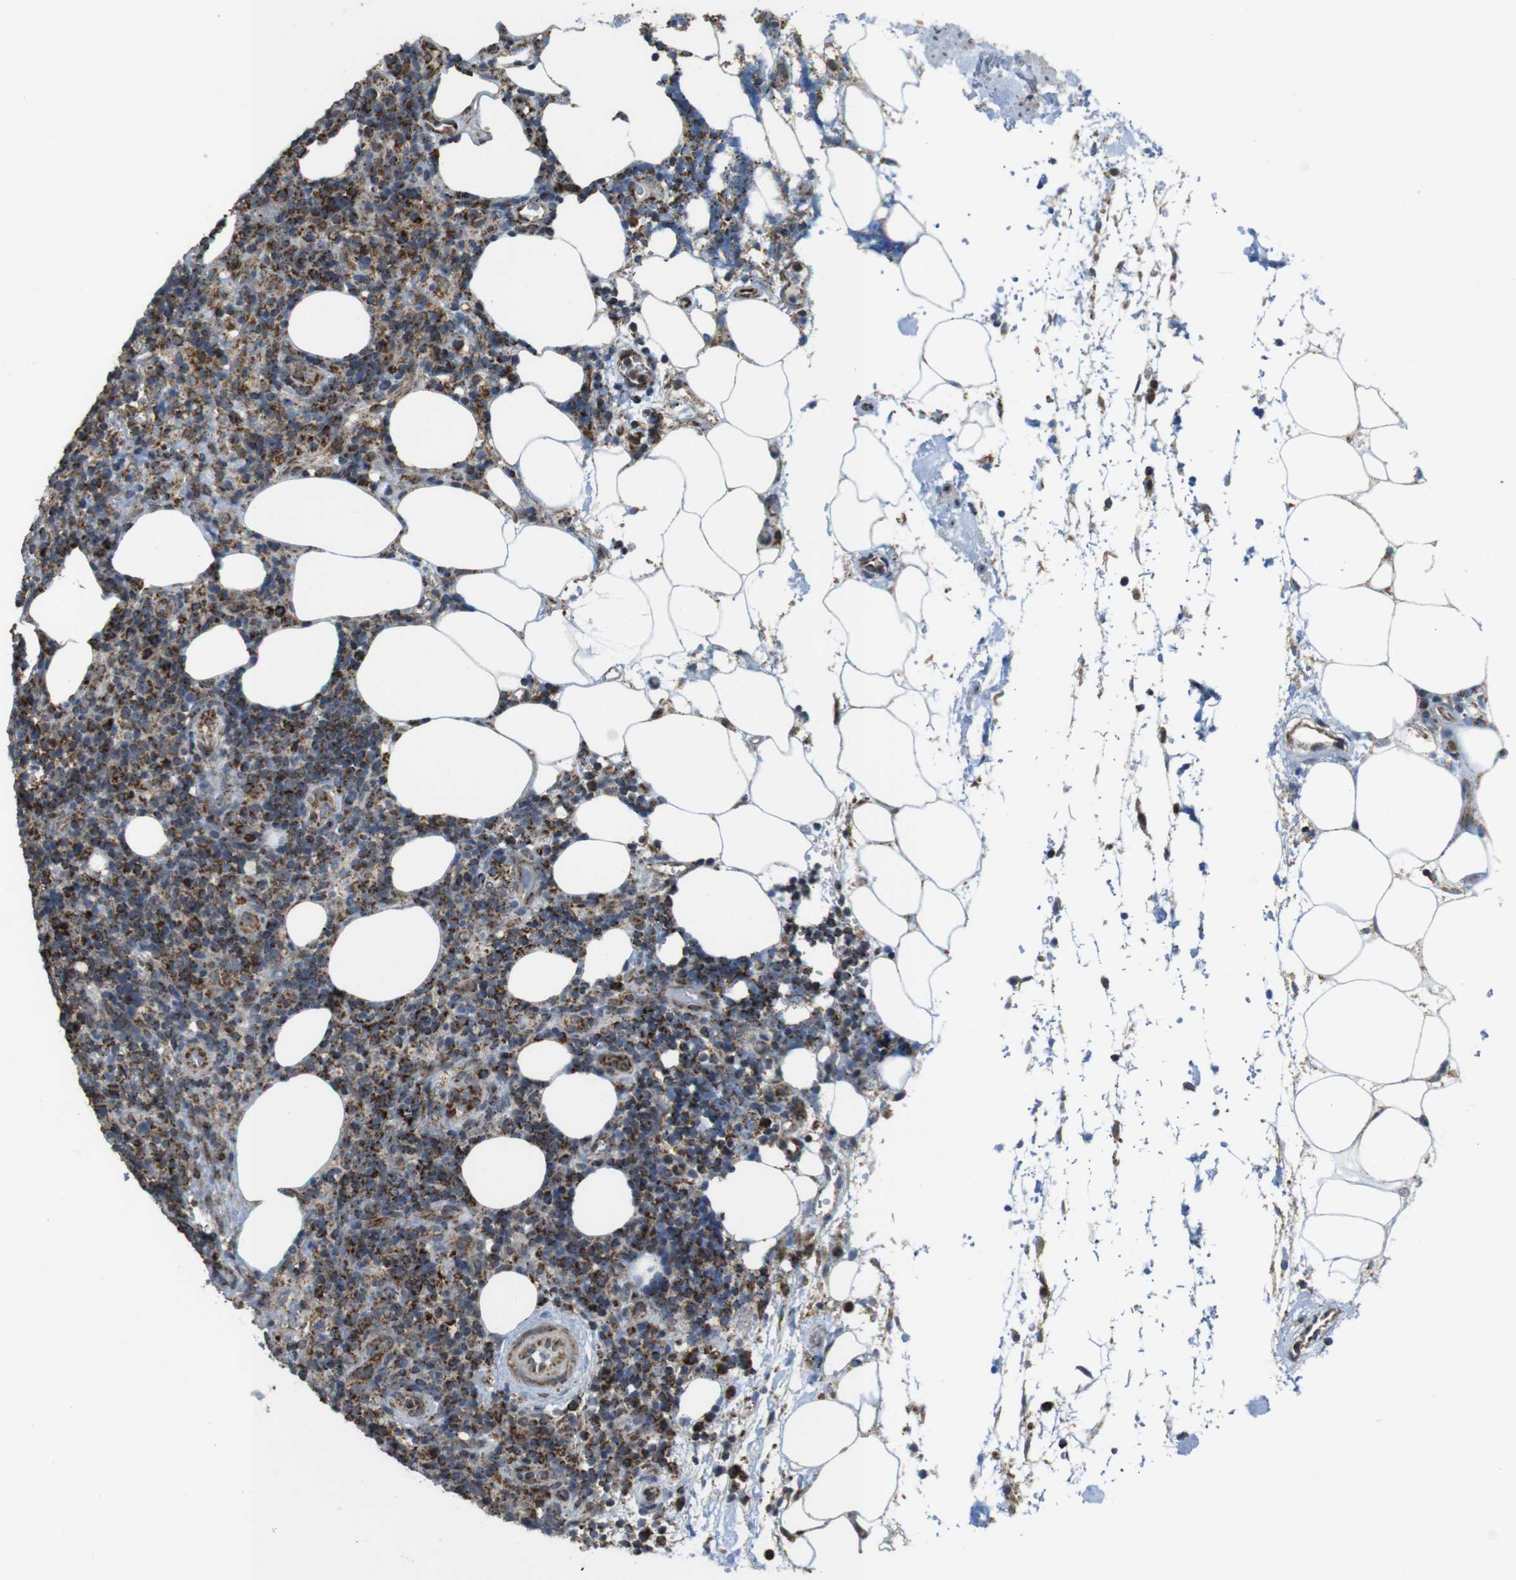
{"staining": {"intensity": "strong", "quantity": "25%-75%", "location": "cytoplasmic/membranous"}, "tissue": "lymphoma", "cell_type": "Tumor cells", "image_type": "cancer", "snomed": [{"axis": "morphology", "description": "Malignant lymphoma, non-Hodgkin's type, High grade"}, {"axis": "topography", "description": "Lymph node"}], "caption": "About 25%-75% of tumor cells in lymphoma display strong cytoplasmic/membranous protein positivity as visualized by brown immunohistochemical staining.", "gene": "CALHM2", "patient": {"sex": "female", "age": 76}}